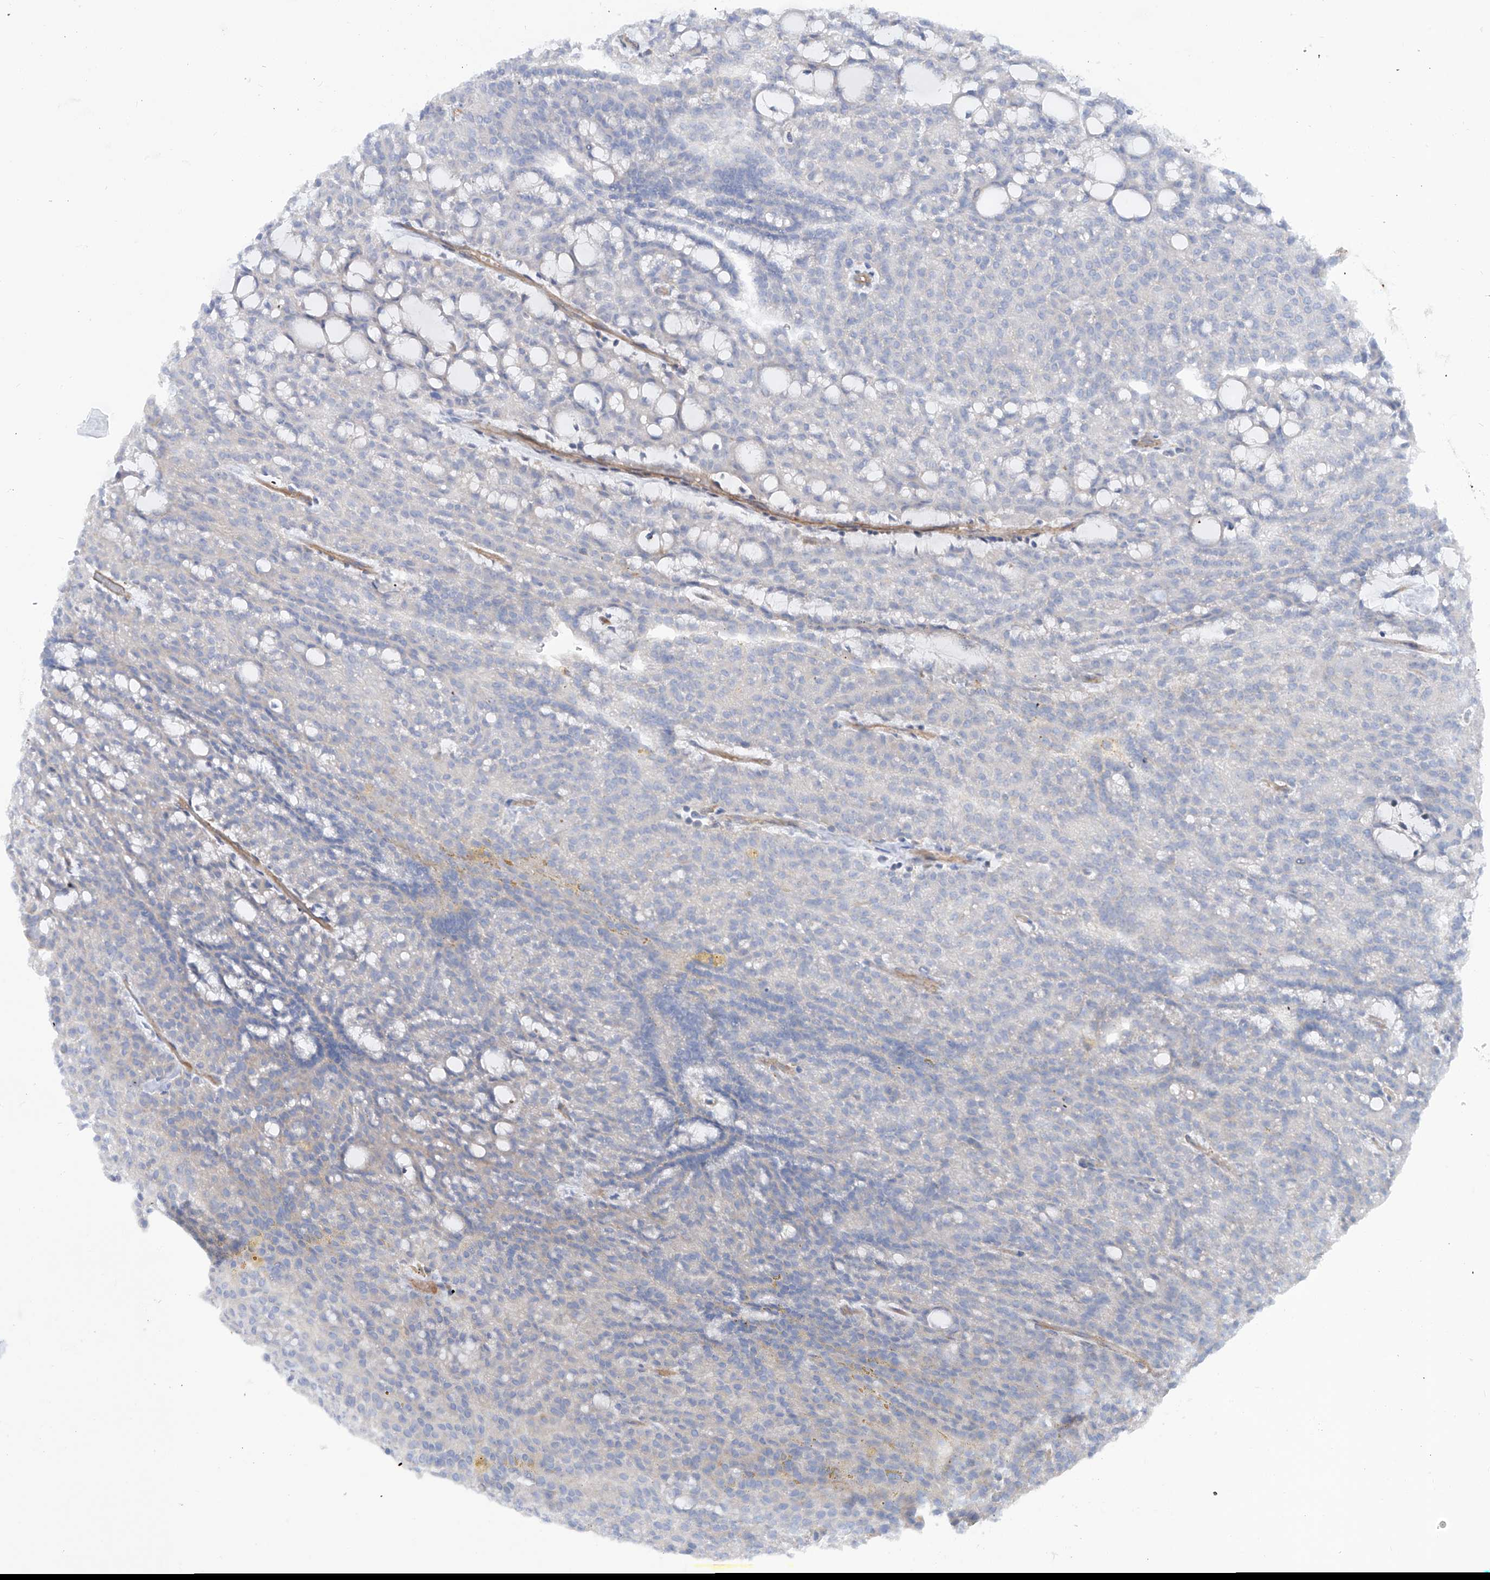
{"staining": {"intensity": "negative", "quantity": "none", "location": "none"}, "tissue": "renal cancer", "cell_type": "Tumor cells", "image_type": "cancer", "snomed": [{"axis": "morphology", "description": "Adenocarcinoma, NOS"}, {"axis": "topography", "description": "Kidney"}], "caption": "The image reveals no staining of tumor cells in adenocarcinoma (renal).", "gene": "TMEM209", "patient": {"sex": "male", "age": 63}}